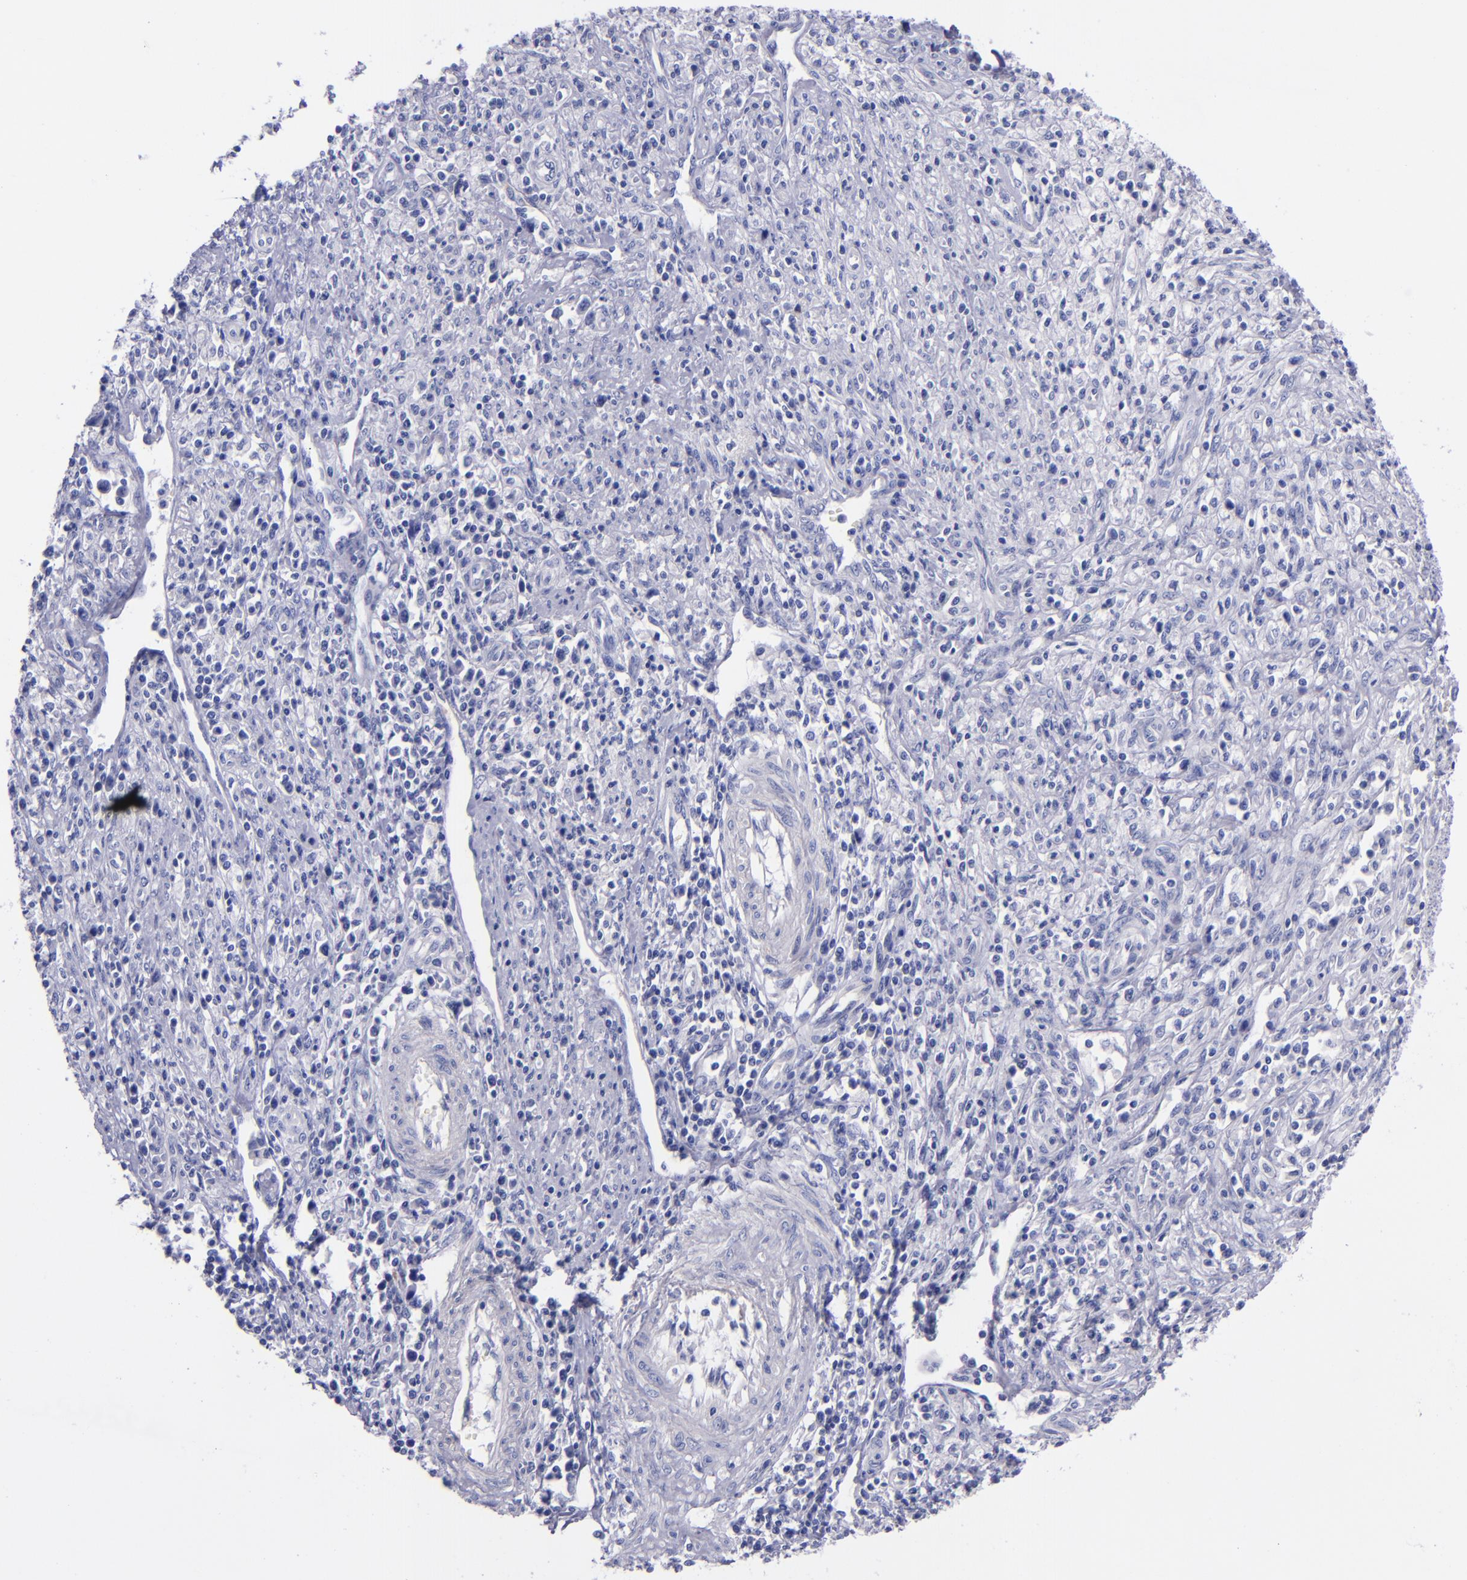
{"staining": {"intensity": "negative", "quantity": "none", "location": "none"}, "tissue": "cervical cancer", "cell_type": "Tumor cells", "image_type": "cancer", "snomed": [{"axis": "morphology", "description": "Adenocarcinoma, NOS"}, {"axis": "topography", "description": "Cervix"}], "caption": "High power microscopy image of an IHC image of cervical adenocarcinoma, revealing no significant staining in tumor cells.", "gene": "SV2A", "patient": {"sex": "female", "age": 36}}